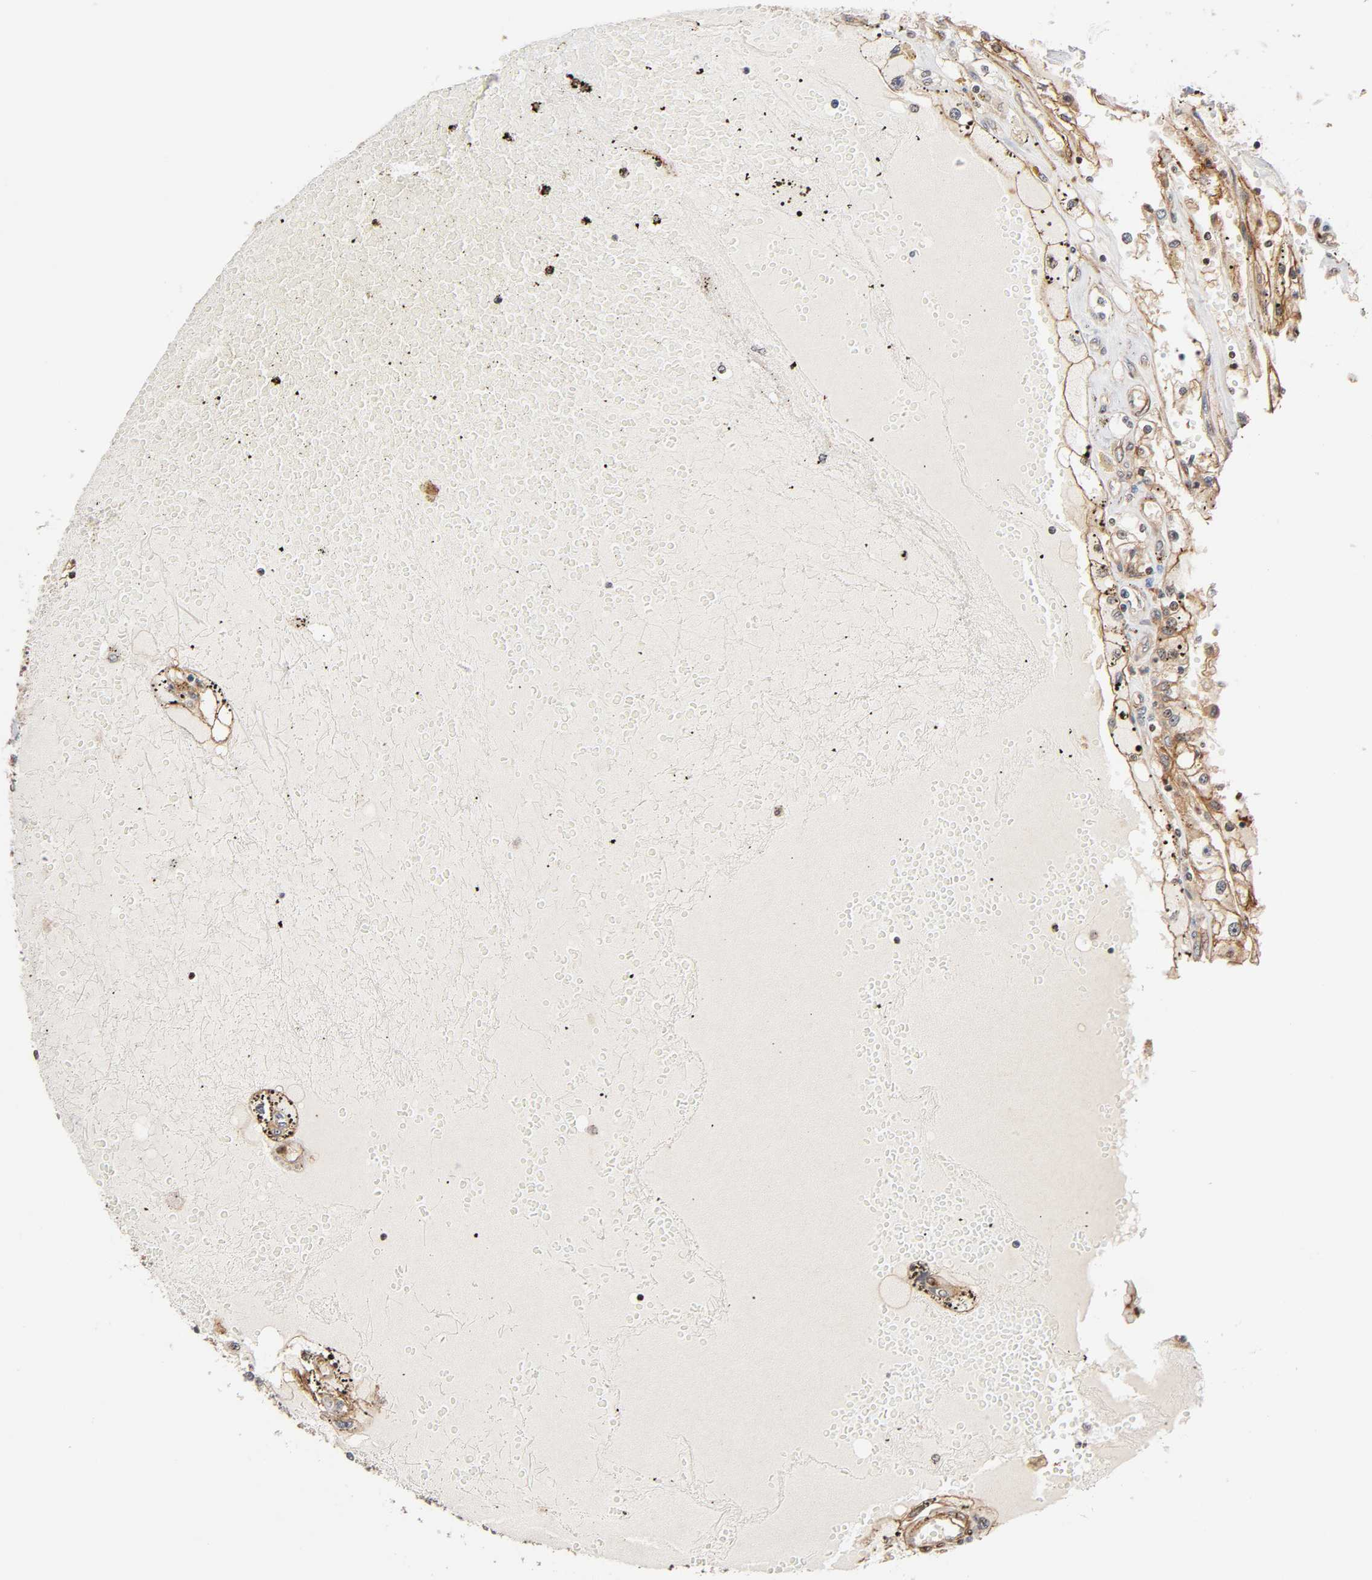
{"staining": {"intensity": "weak", "quantity": ">75%", "location": "cytoplasmic/membranous"}, "tissue": "renal cancer", "cell_type": "Tumor cells", "image_type": "cancer", "snomed": [{"axis": "morphology", "description": "Adenocarcinoma, NOS"}, {"axis": "topography", "description": "Kidney"}], "caption": "A brown stain highlights weak cytoplasmic/membranous expression of a protein in renal cancer tumor cells.", "gene": "ITGAV", "patient": {"sex": "male", "age": 56}}